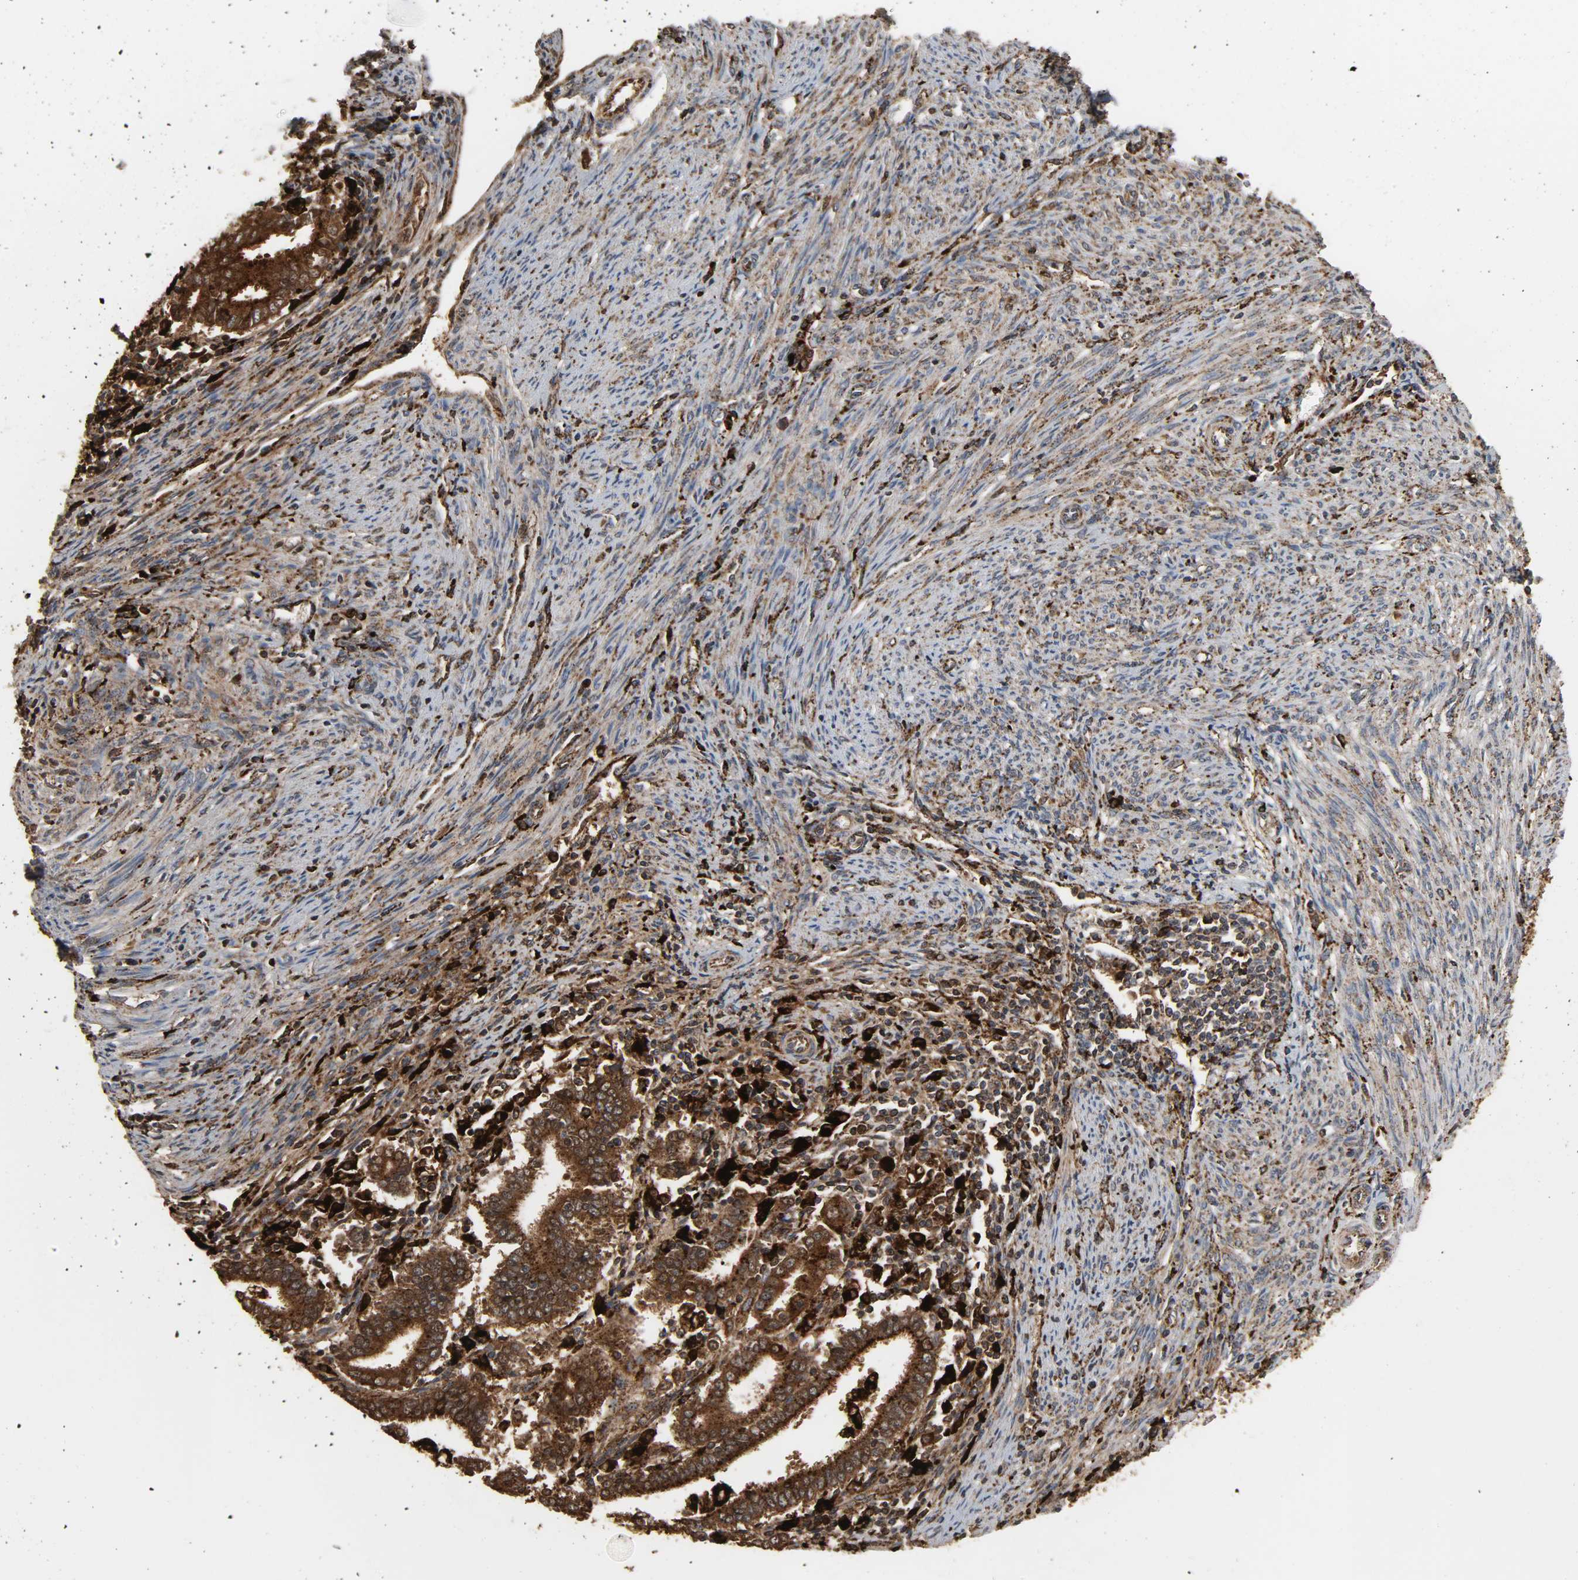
{"staining": {"intensity": "strong", "quantity": ">75%", "location": "cytoplasmic/membranous"}, "tissue": "endometrial cancer", "cell_type": "Tumor cells", "image_type": "cancer", "snomed": [{"axis": "morphology", "description": "Adenocarcinoma, NOS"}, {"axis": "topography", "description": "Uterus"}], "caption": "Protein analysis of endometrial cancer (adenocarcinoma) tissue shows strong cytoplasmic/membranous expression in approximately >75% of tumor cells.", "gene": "PSAP", "patient": {"sex": "female", "age": 83}}